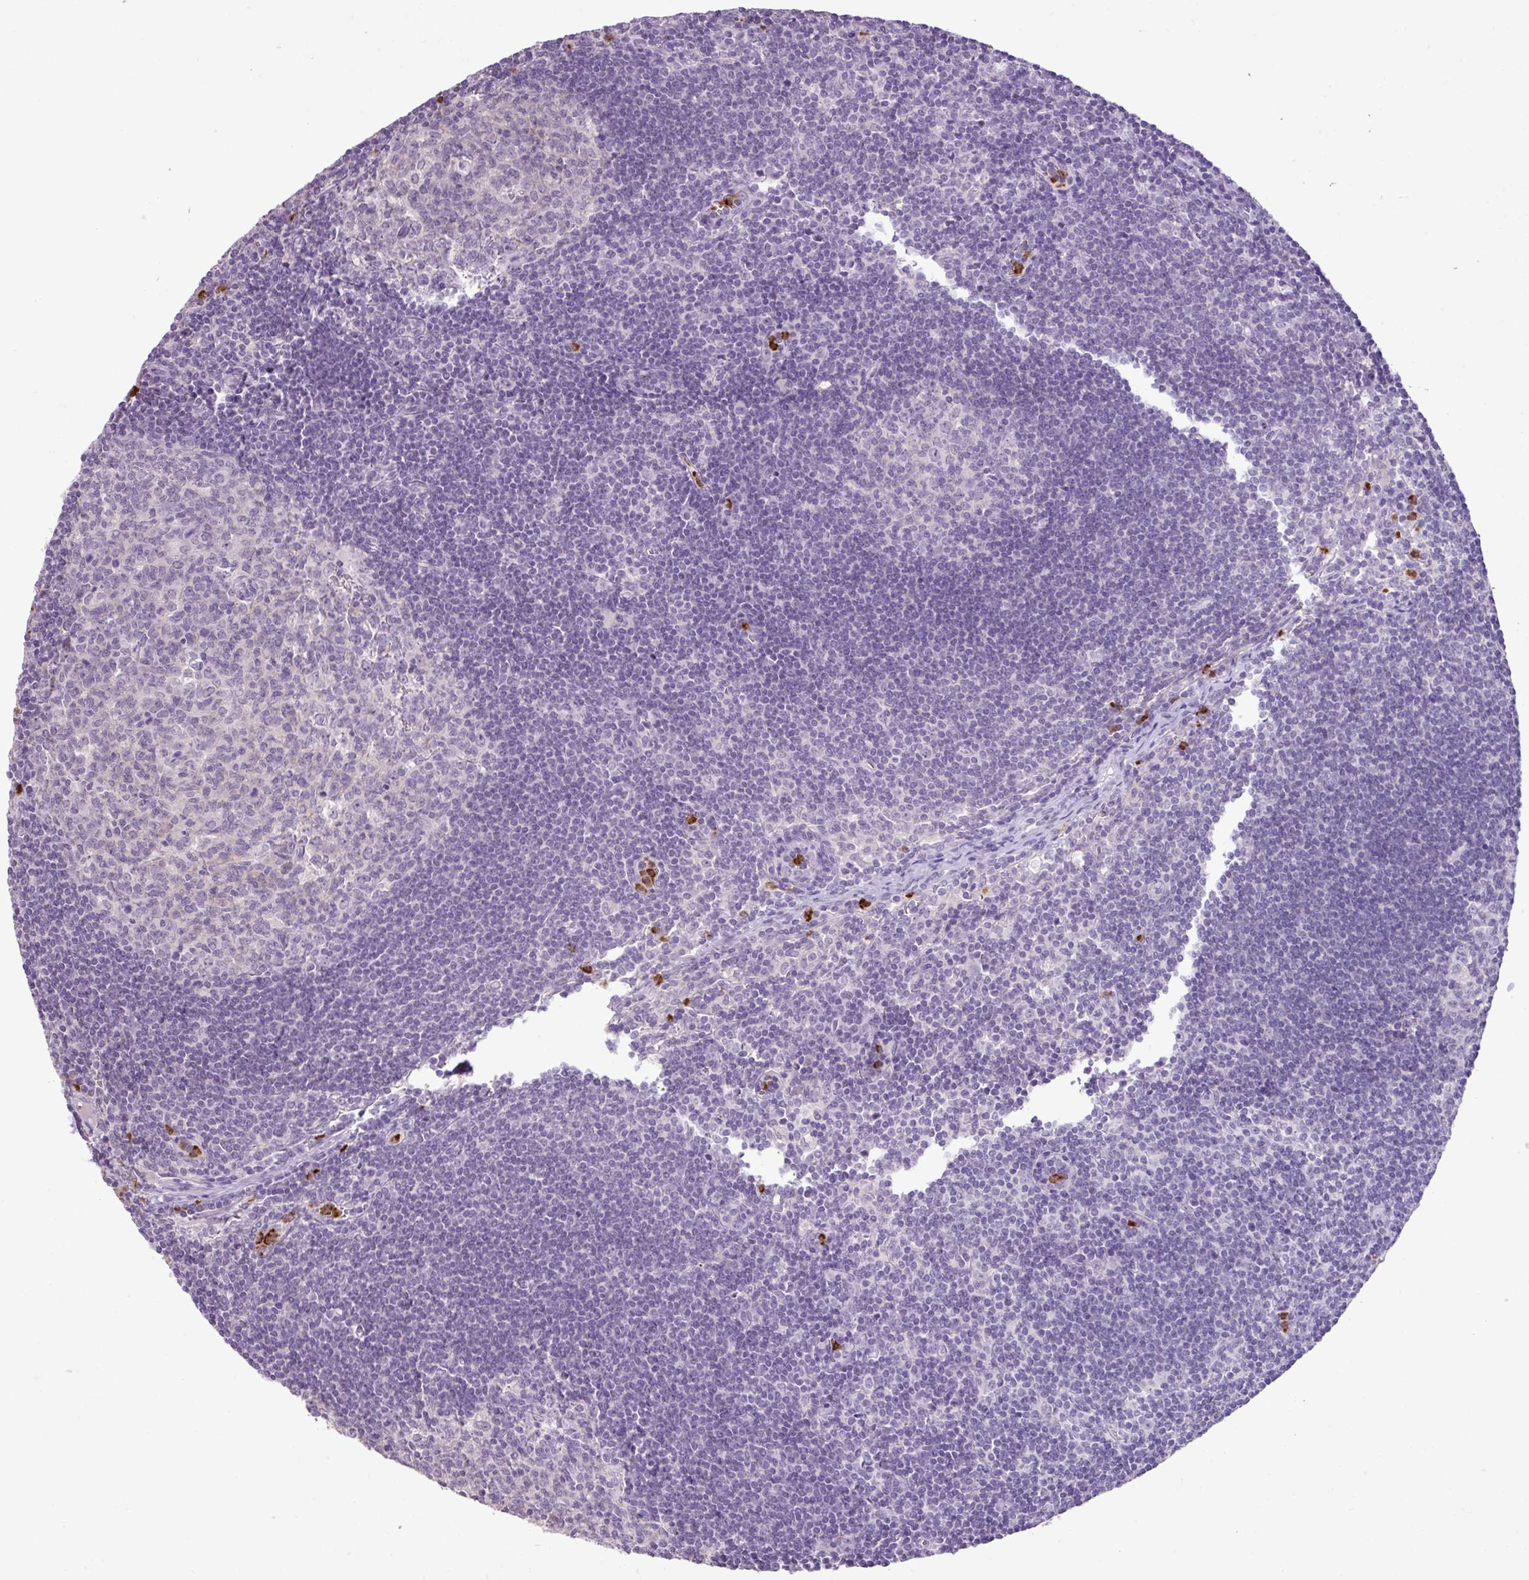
{"staining": {"intensity": "negative", "quantity": "none", "location": "none"}, "tissue": "lymph node", "cell_type": "Germinal center cells", "image_type": "normal", "snomed": [{"axis": "morphology", "description": "Normal tissue, NOS"}, {"axis": "topography", "description": "Lymph node"}], "caption": "A photomicrograph of human lymph node is negative for staining in germinal center cells. (DAB immunohistochemistry (IHC) with hematoxylin counter stain).", "gene": "HTR3E", "patient": {"sex": "female", "age": 29}}